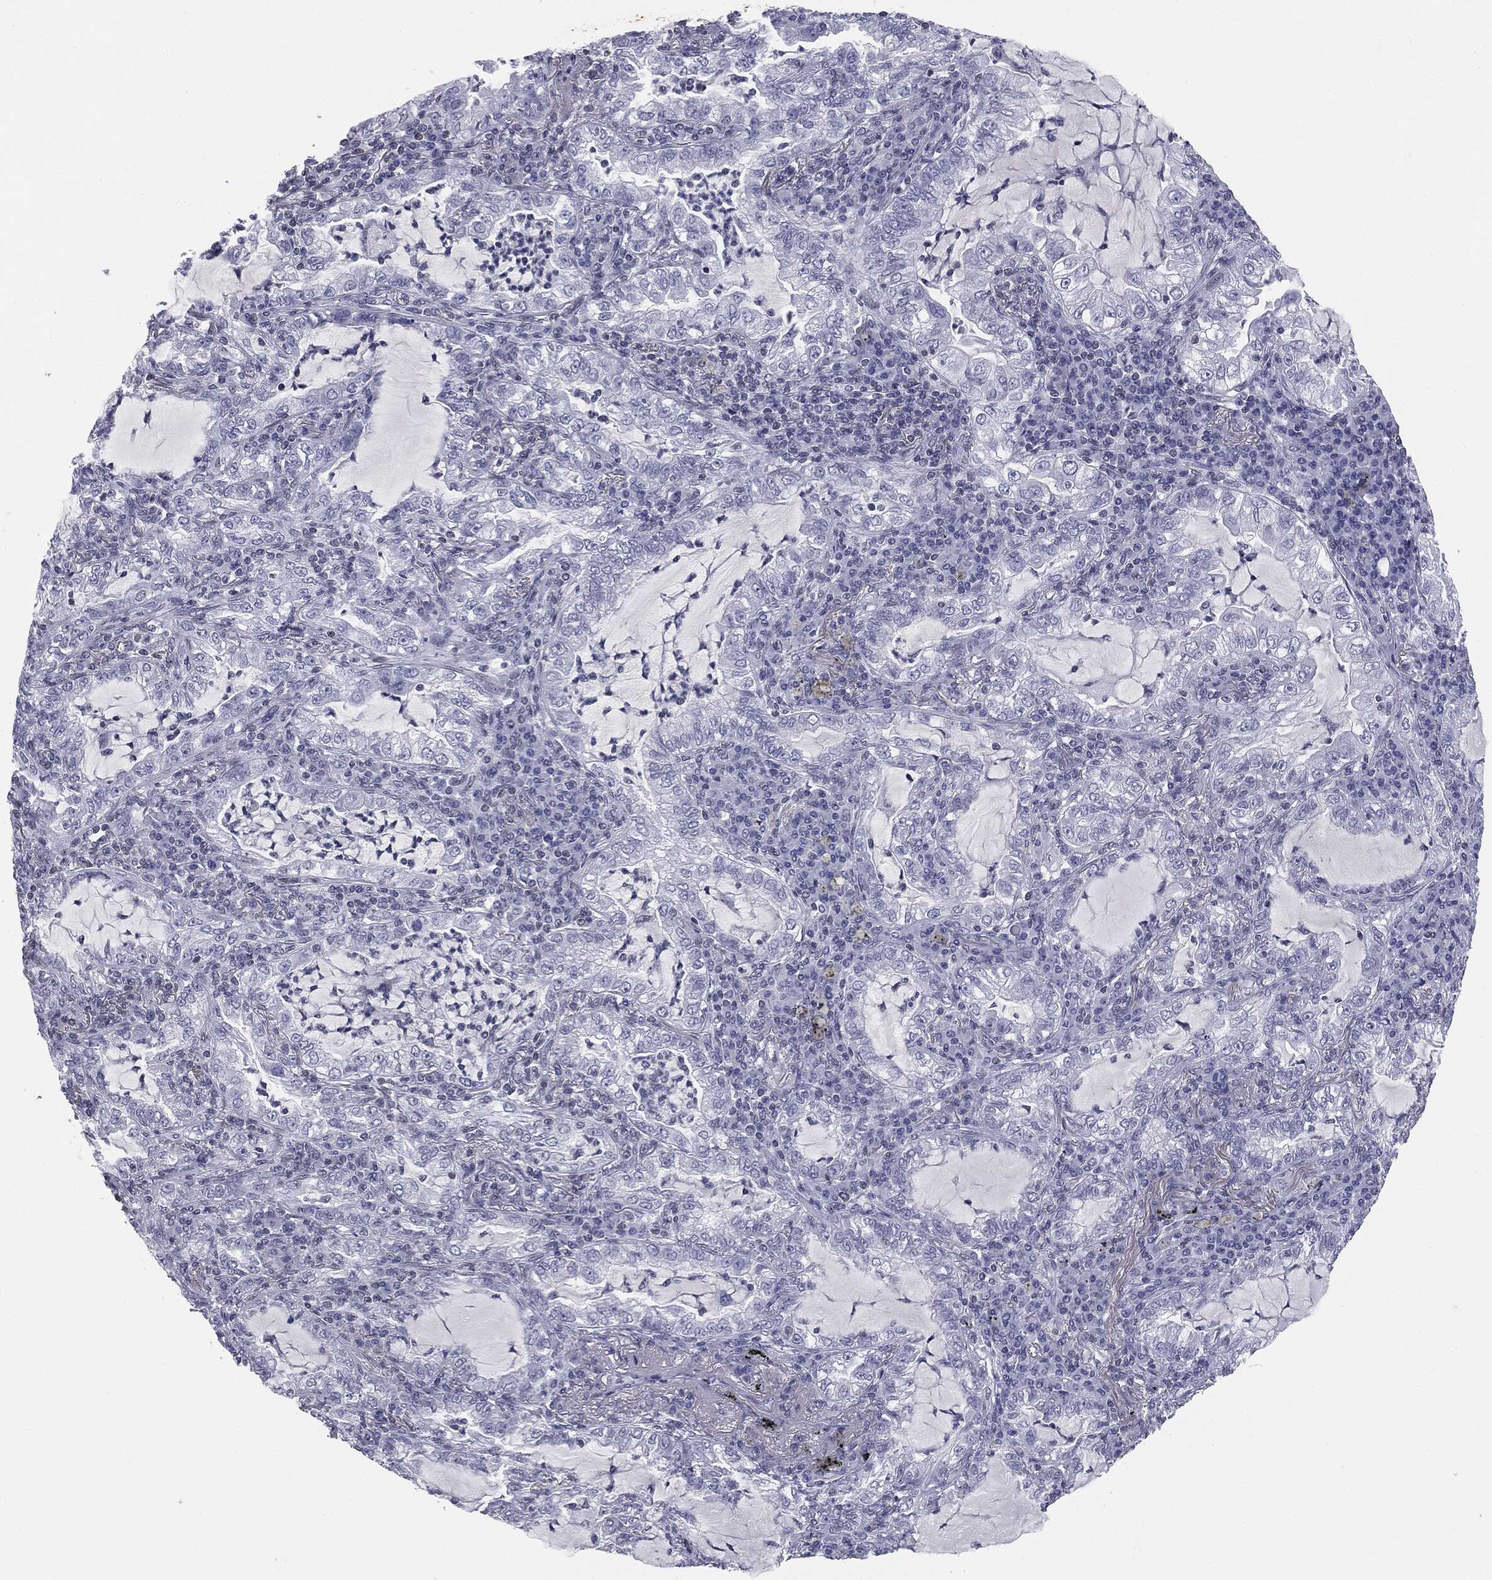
{"staining": {"intensity": "negative", "quantity": "none", "location": "none"}, "tissue": "lung cancer", "cell_type": "Tumor cells", "image_type": "cancer", "snomed": [{"axis": "morphology", "description": "Adenocarcinoma, NOS"}, {"axis": "topography", "description": "Lung"}], "caption": "Human adenocarcinoma (lung) stained for a protein using IHC exhibits no positivity in tumor cells.", "gene": "ALDOB", "patient": {"sex": "female", "age": 73}}